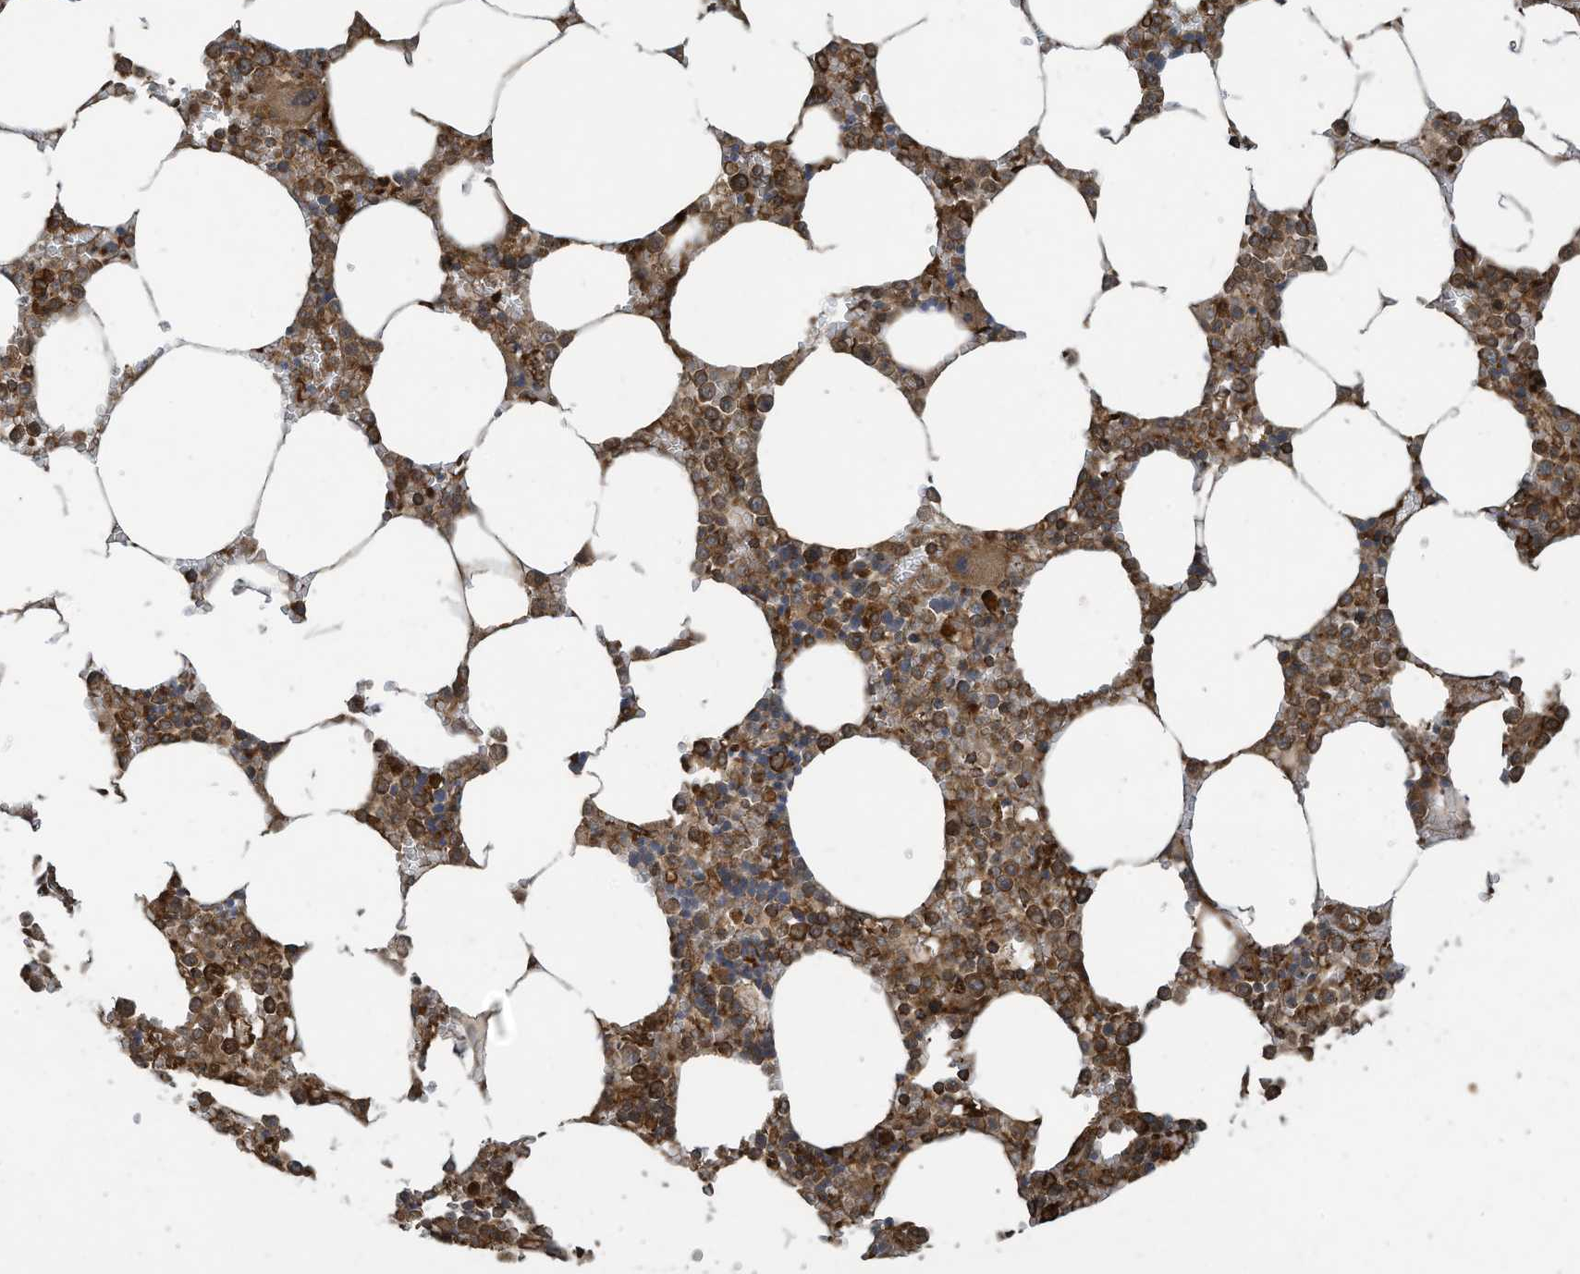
{"staining": {"intensity": "strong", "quantity": ">75%", "location": "cytoplasmic/membranous,nuclear"}, "tissue": "bone marrow", "cell_type": "Hematopoietic cells", "image_type": "normal", "snomed": [{"axis": "morphology", "description": "Normal tissue, NOS"}, {"axis": "topography", "description": "Bone marrow"}], "caption": "Protein staining of normal bone marrow demonstrates strong cytoplasmic/membranous,nuclear expression in about >75% of hematopoietic cells. The staining was performed using DAB, with brown indicating positive protein expression. Nuclei are stained blue with hematoxylin.", "gene": "DDIT4", "patient": {"sex": "male", "age": 70}}